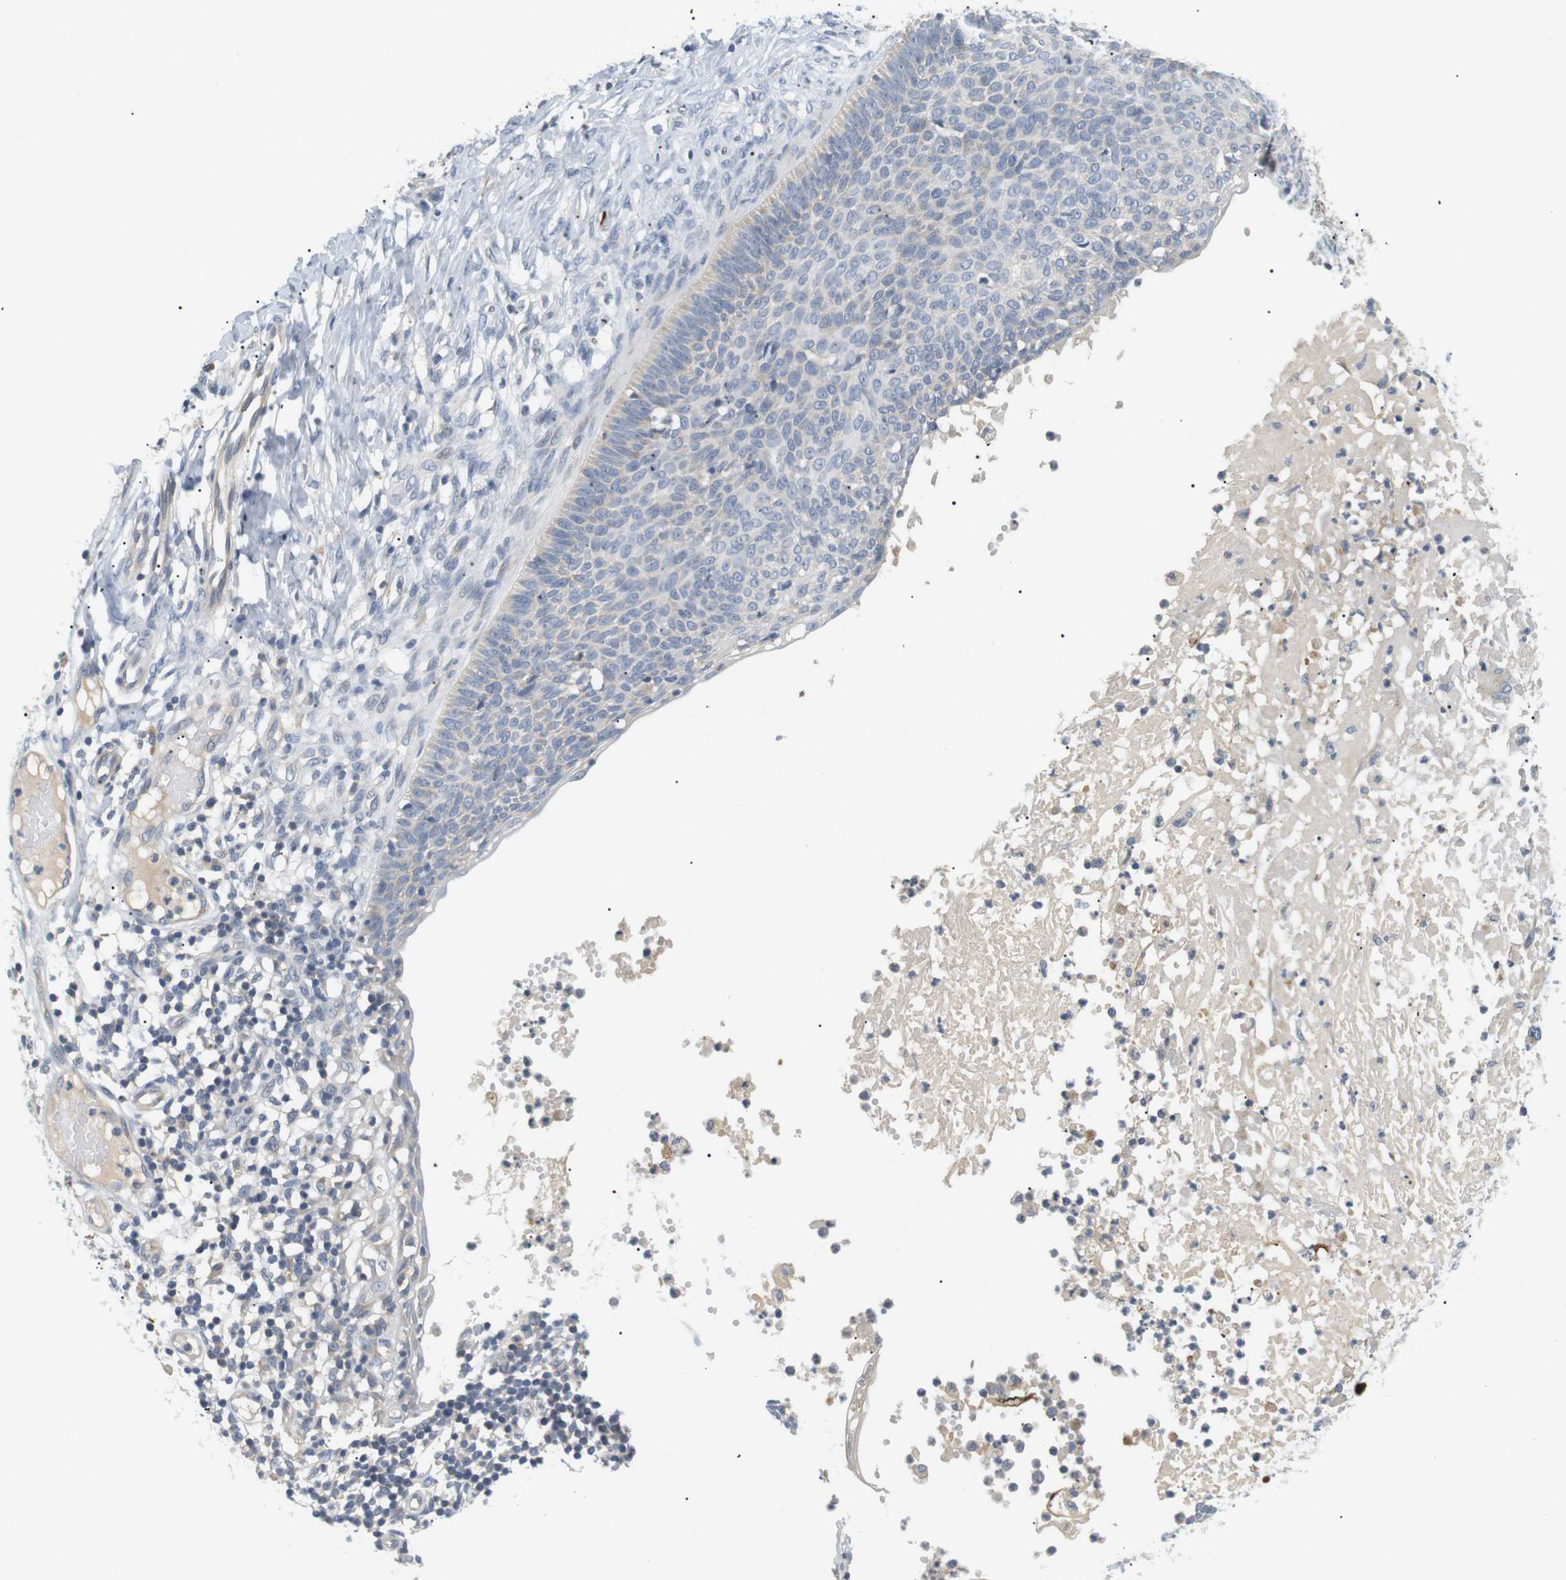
{"staining": {"intensity": "negative", "quantity": "none", "location": "none"}, "tissue": "skin cancer", "cell_type": "Tumor cells", "image_type": "cancer", "snomed": [{"axis": "morphology", "description": "Normal tissue, NOS"}, {"axis": "morphology", "description": "Basal cell carcinoma"}, {"axis": "topography", "description": "Skin"}], "caption": "Protein analysis of skin cancer reveals no significant staining in tumor cells.", "gene": "EVA1C", "patient": {"sex": "male", "age": 87}}